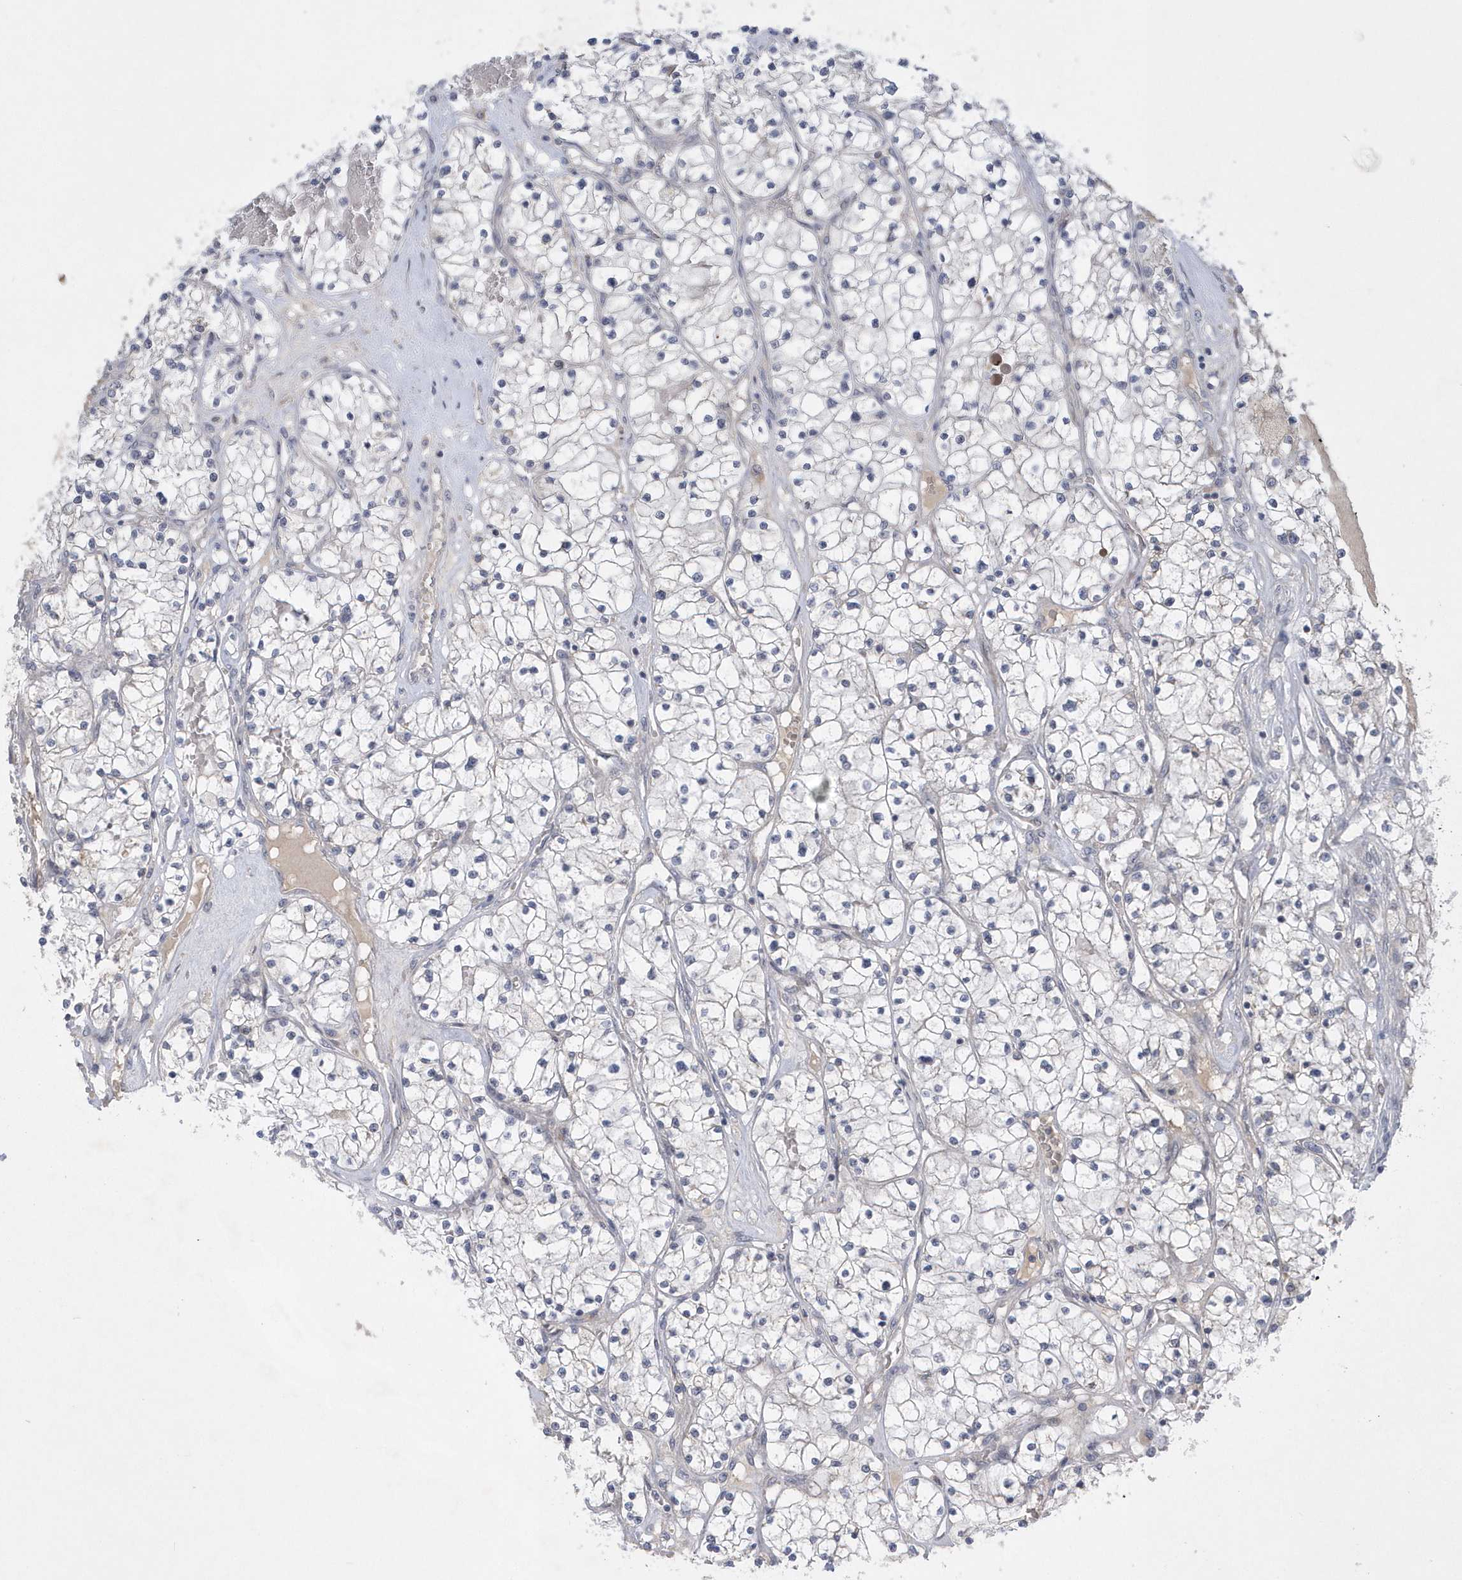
{"staining": {"intensity": "negative", "quantity": "none", "location": "none"}, "tissue": "renal cancer", "cell_type": "Tumor cells", "image_type": "cancer", "snomed": [{"axis": "morphology", "description": "Normal tissue, NOS"}, {"axis": "morphology", "description": "Adenocarcinoma, NOS"}, {"axis": "topography", "description": "Kidney"}], "caption": "This is an immunohistochemistry (IHC) histopathology image of human adenocarcinoma (renal). There is no positivity in tumor cells.", "gene": "ZC3H12D", "patient": {"sex": "male", "age": 68}}